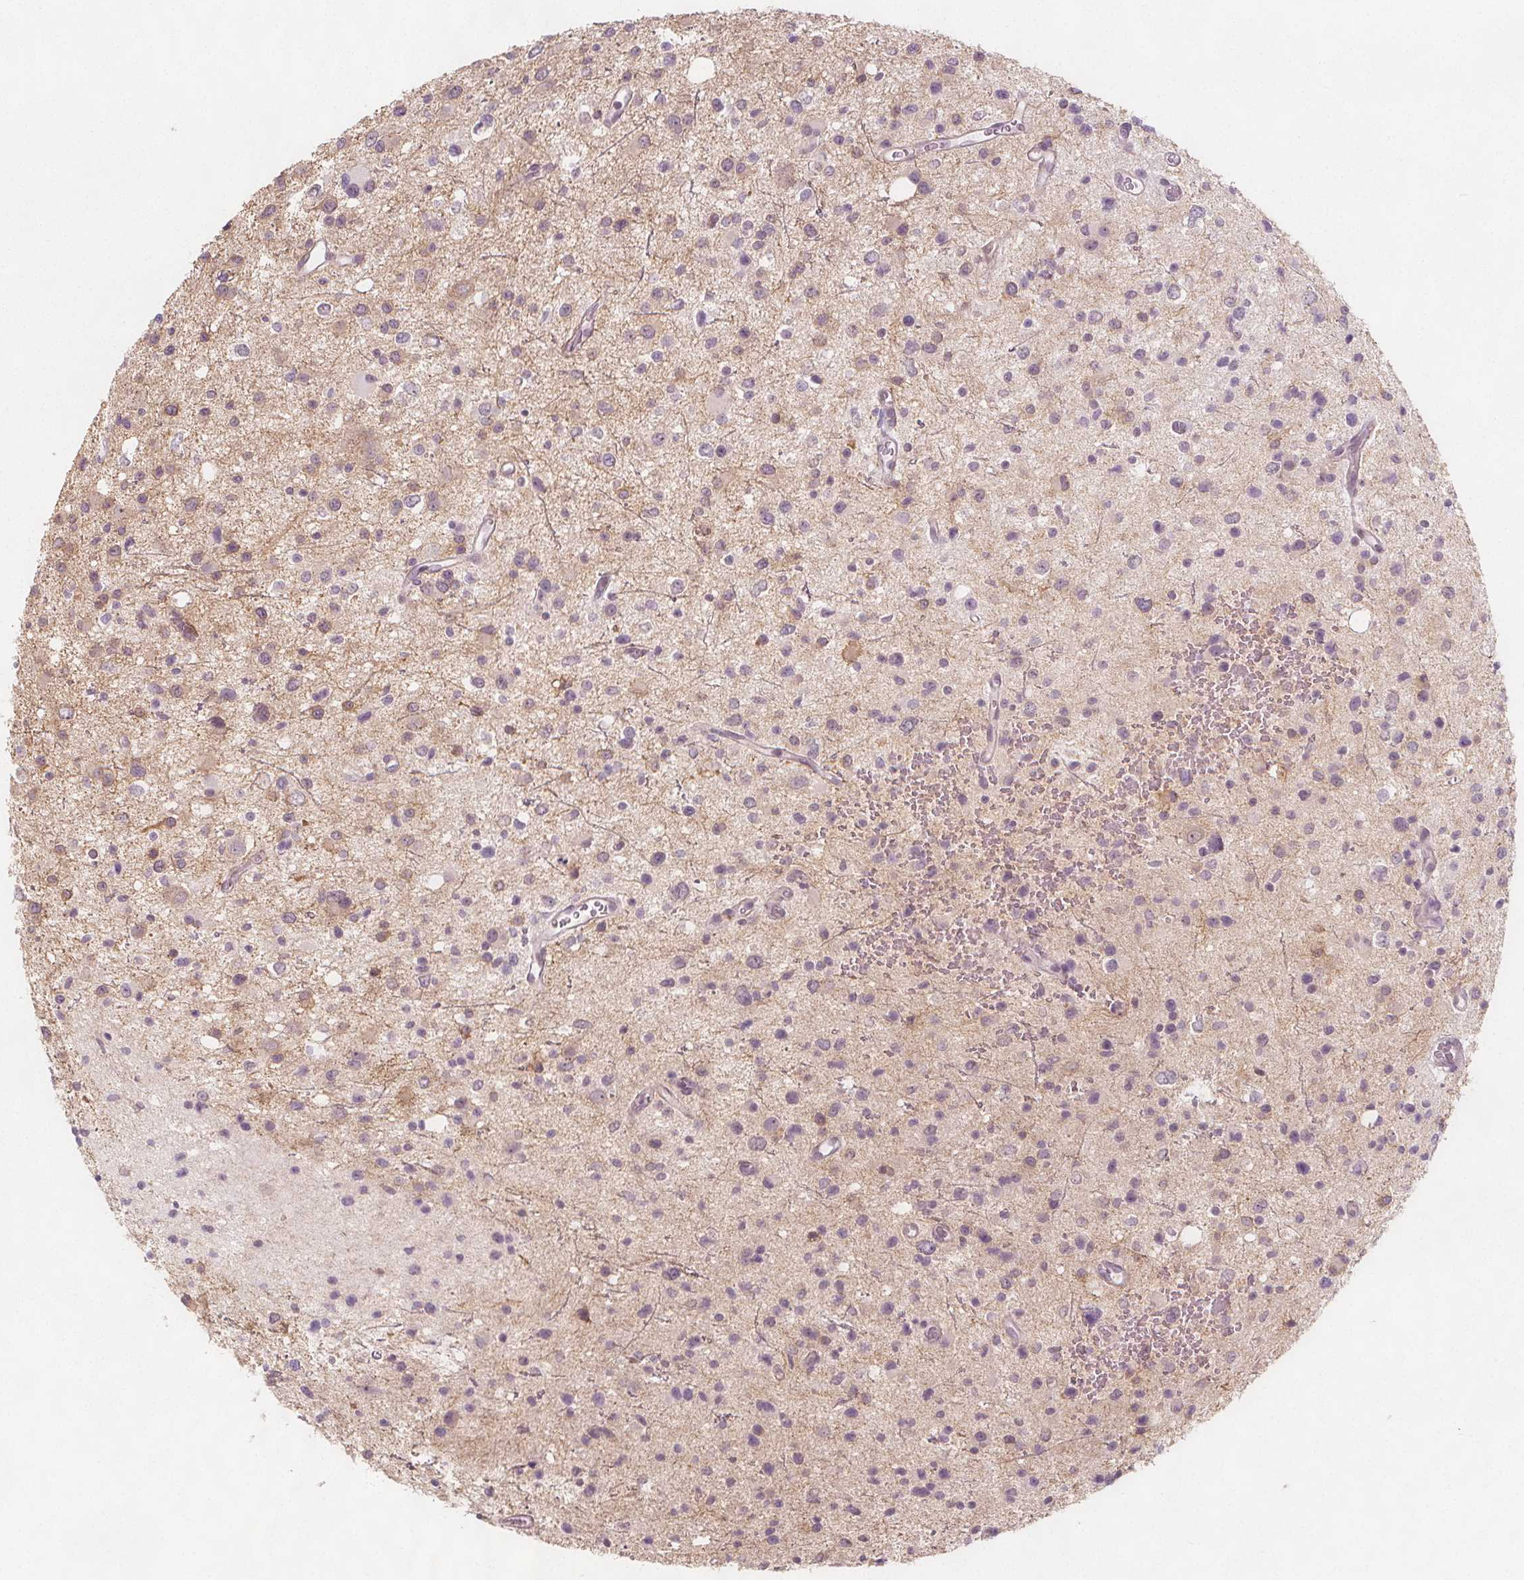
{"staining": {"intensity": "negative", "quantity": "none", "location": "none"}, "tissue": "glioma", "cell_type": "Tumor cells", "image_type": "cancer", "snomed": [{"axis": "morphology", "description": "Glioma, malignant, Low grade"}, {"axis": "topography", "description": "Brain"}], "caption": "This is an IHC image of human malignant glioma (low-grade). There is no positivity in tumor cells.", "gene": "C1orf167", "patient": {"sex": "male", "age": 43}}